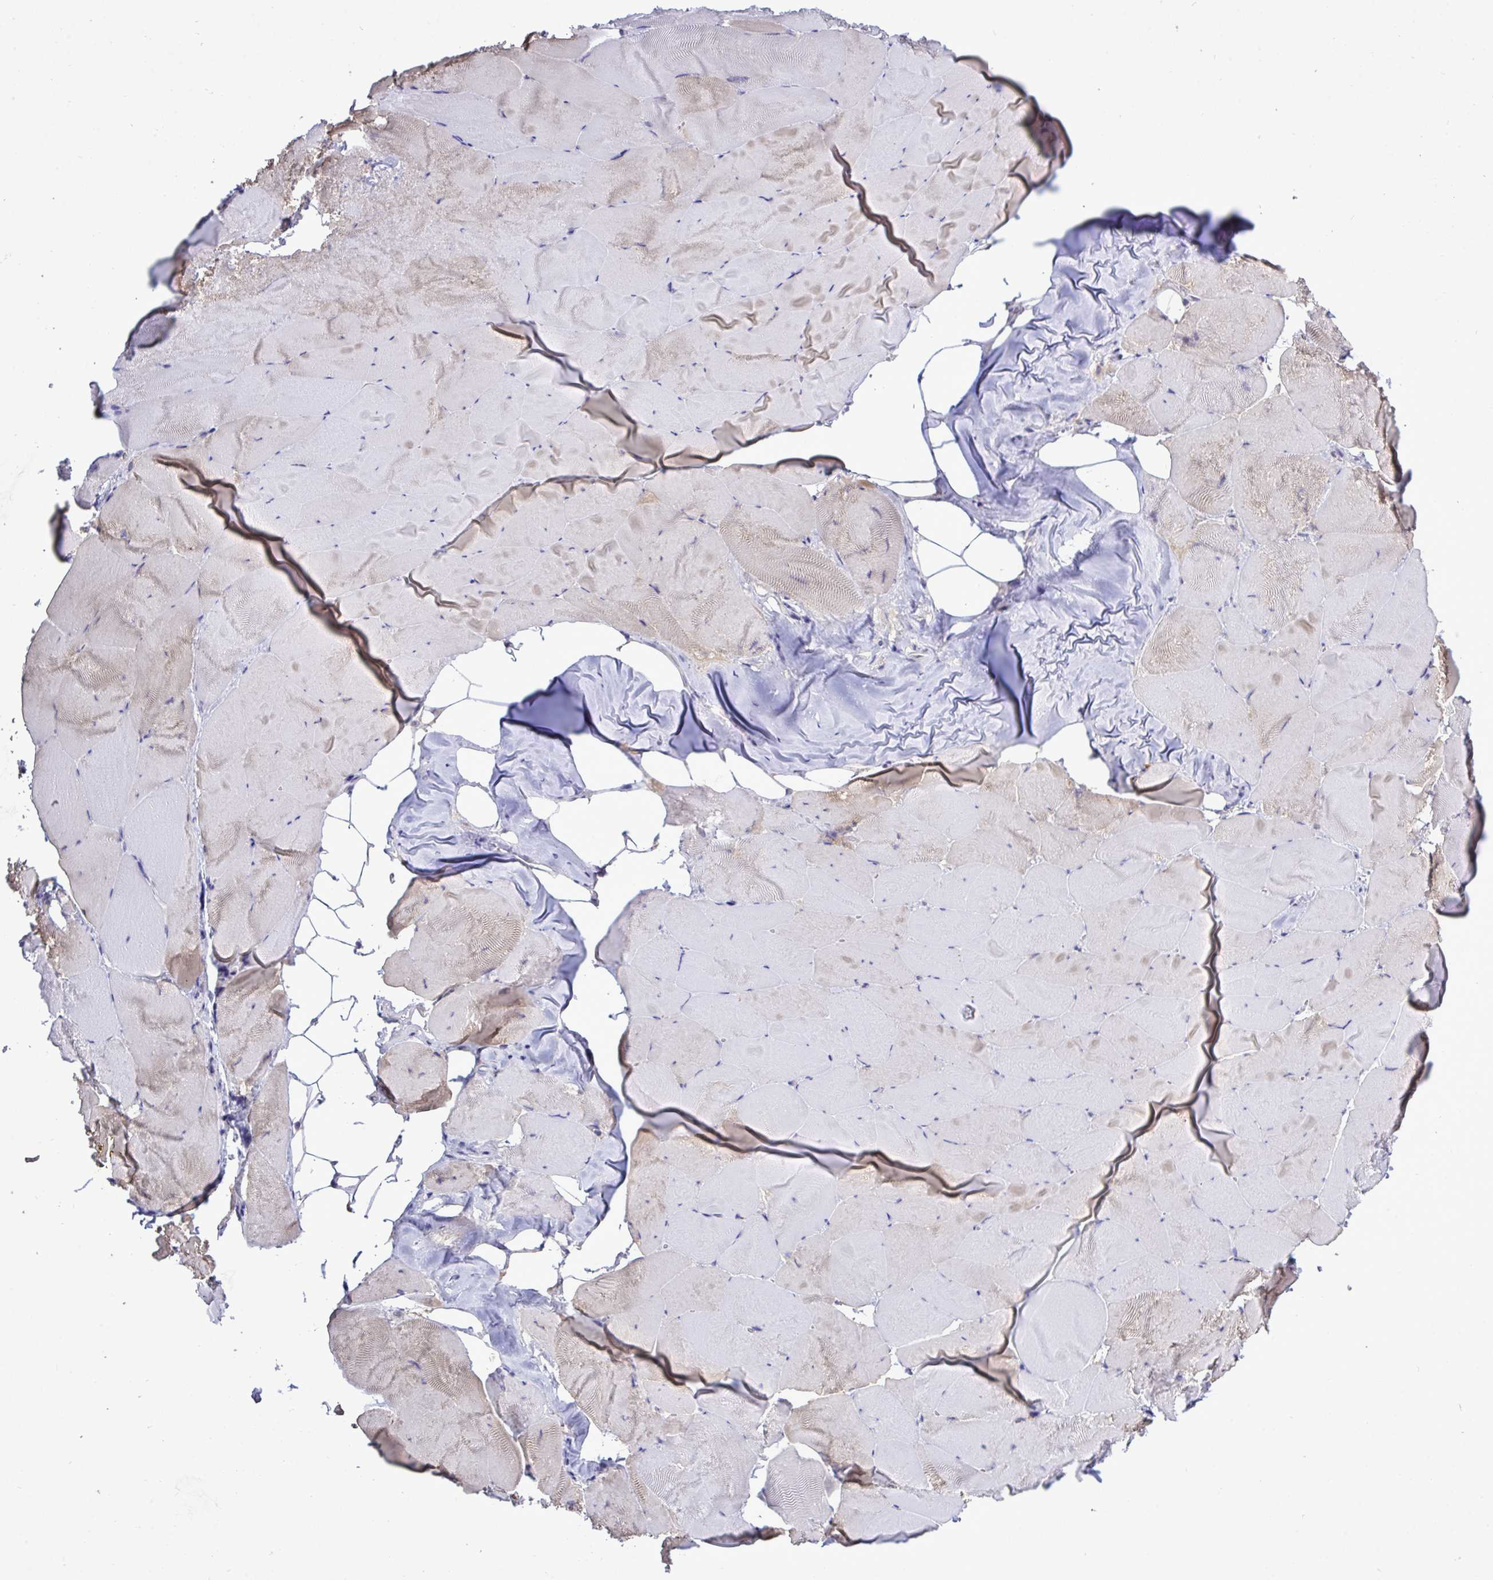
{"staining": {"intensity": "negative", "quantity": "none", "location": "none"}, "tissue": "skeletal muscle", "cell_type": "Myocytes", "image_type": "normal", "snomed": [{"axis": "morphology", "description": "Normal tissue, NOS"}, {"axis": "topography", "description": "Skeletal muscle"}], "caption": "This is an immunohistochemistry (IHC) micrograph of unremarkable skeletal muscle. There is no expression in myocytes.", "gene": "ZNF444", "patient": {"sex": "female", "age": 64}}